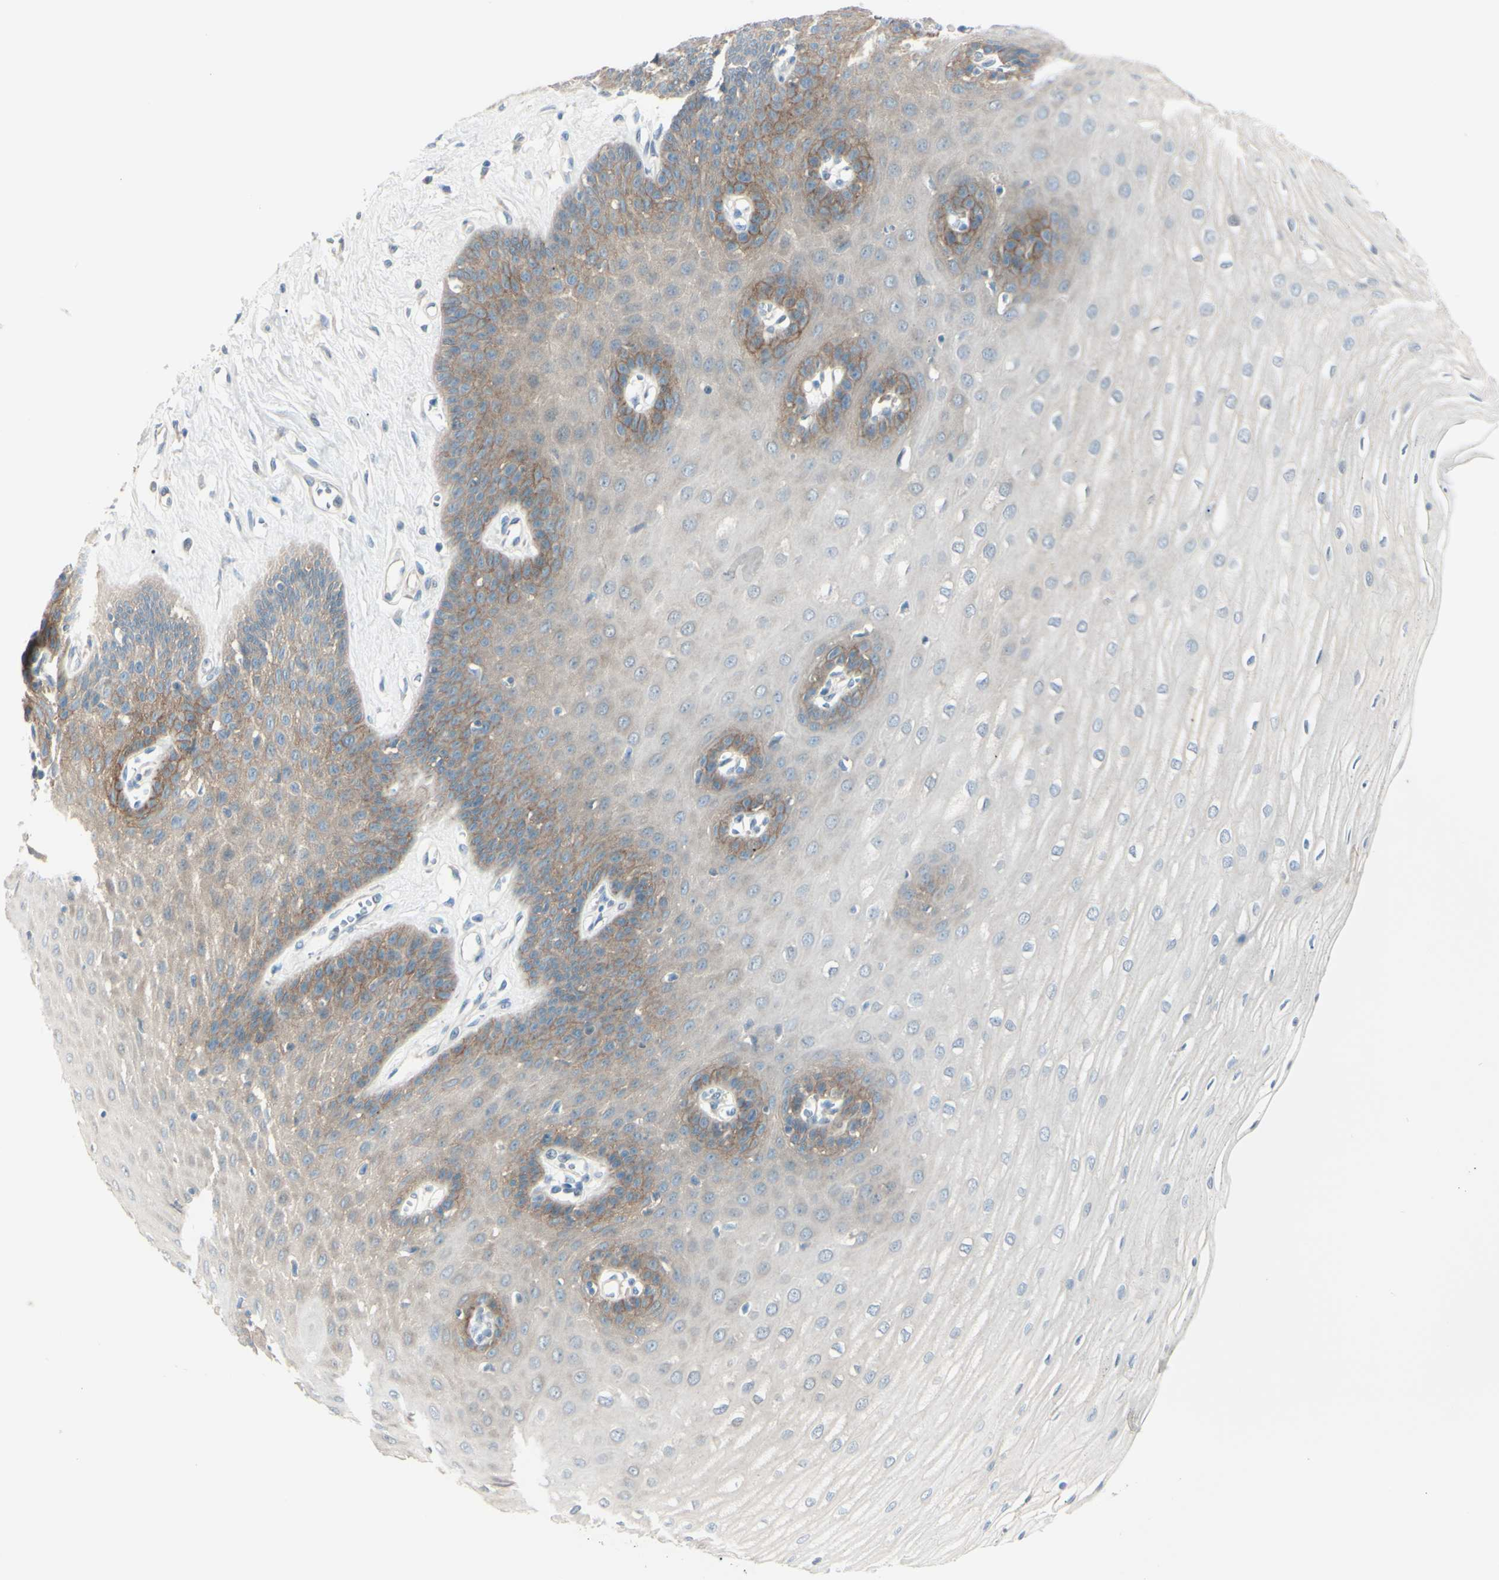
{"staining": {"intensity": "moderate", "quantity": "25%-75%", "location": "cytoplasmic/membranous"}, "tissue": "esophagus", "cell_type": "Squamous epithelial cells", "image_type": "normal", "snomed": [{"axis": "morphology", "description": "Normal tissue, NOS"}, {"axis": "morphology", "description": "Squamous cell carcinoma, NOS"}, {"axis": "topography", "description": "Esophagus"}], "caption": "Immunohistochemistry (DAB (3,3'-diaminobenzidine)) staining of normal esophagus reveals moderate cytoplasmic/membranous protein positivity in about 25%-75% of squamous epithelial cells.", "gene": "LRRK1", "patient": {"sex": "male", "age": 65}}